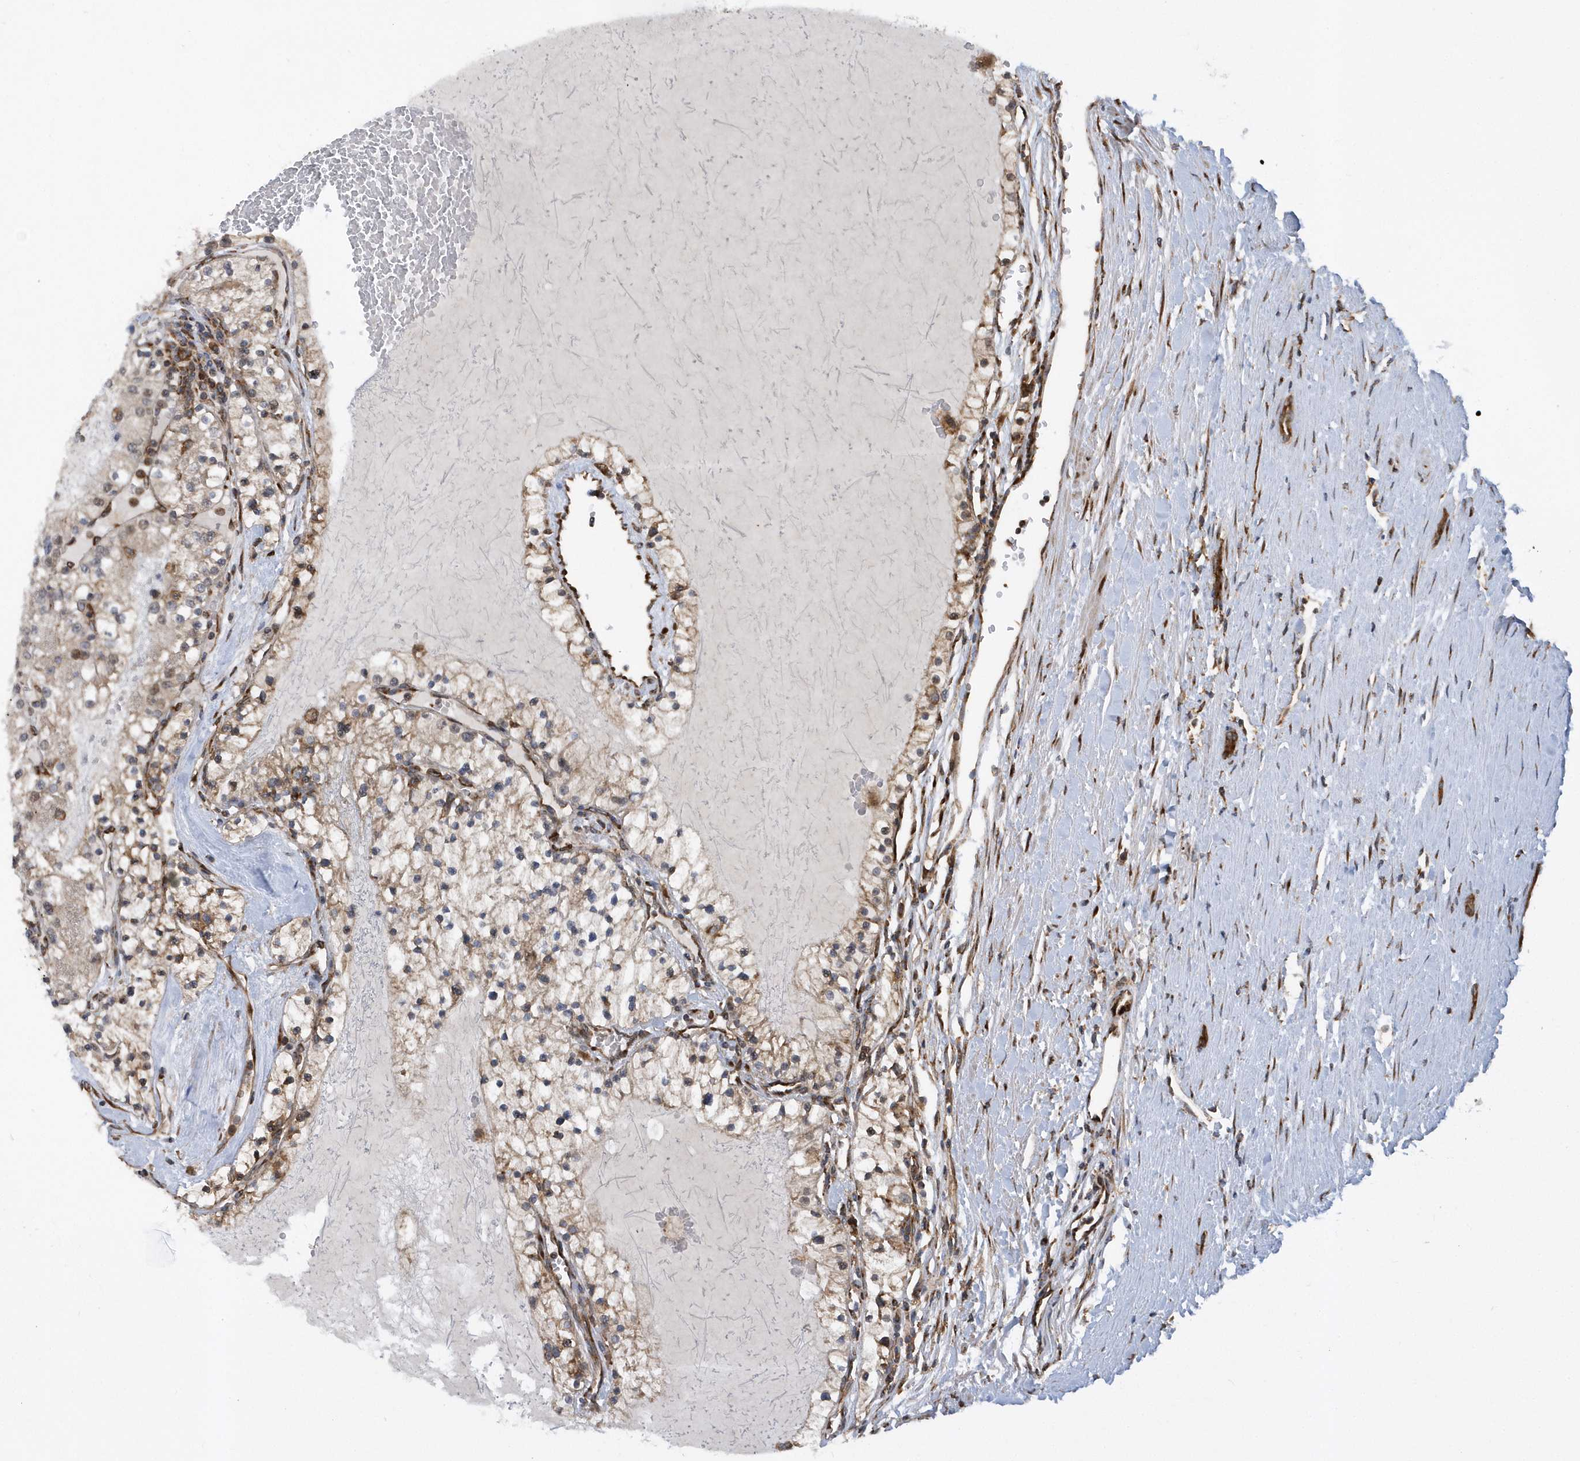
{"staining": {"intensity": "weak", "quantity": ">75%", "location": "cytoplasmic/membranous"}, "tissue": "renal cancer", "cell_type": "Tumor cells", "image_type": "cancer", "snomed": [{"axis": "morphology", "description": "Normal tissue, NOS"}, {"axis": "morphology", "description": "Adenocarcinoma, NOS"}, {"axis": "topography", "description": "Kidney"}], "caption": "Weak cytoplasmic/membranous positivity for a protein is identified in about >75% of tumor cells of adenocarcinoma (renal) using immunohistochemistry.", "gene": "PHF1", "patient": {"sex": "male", "age": 68}}